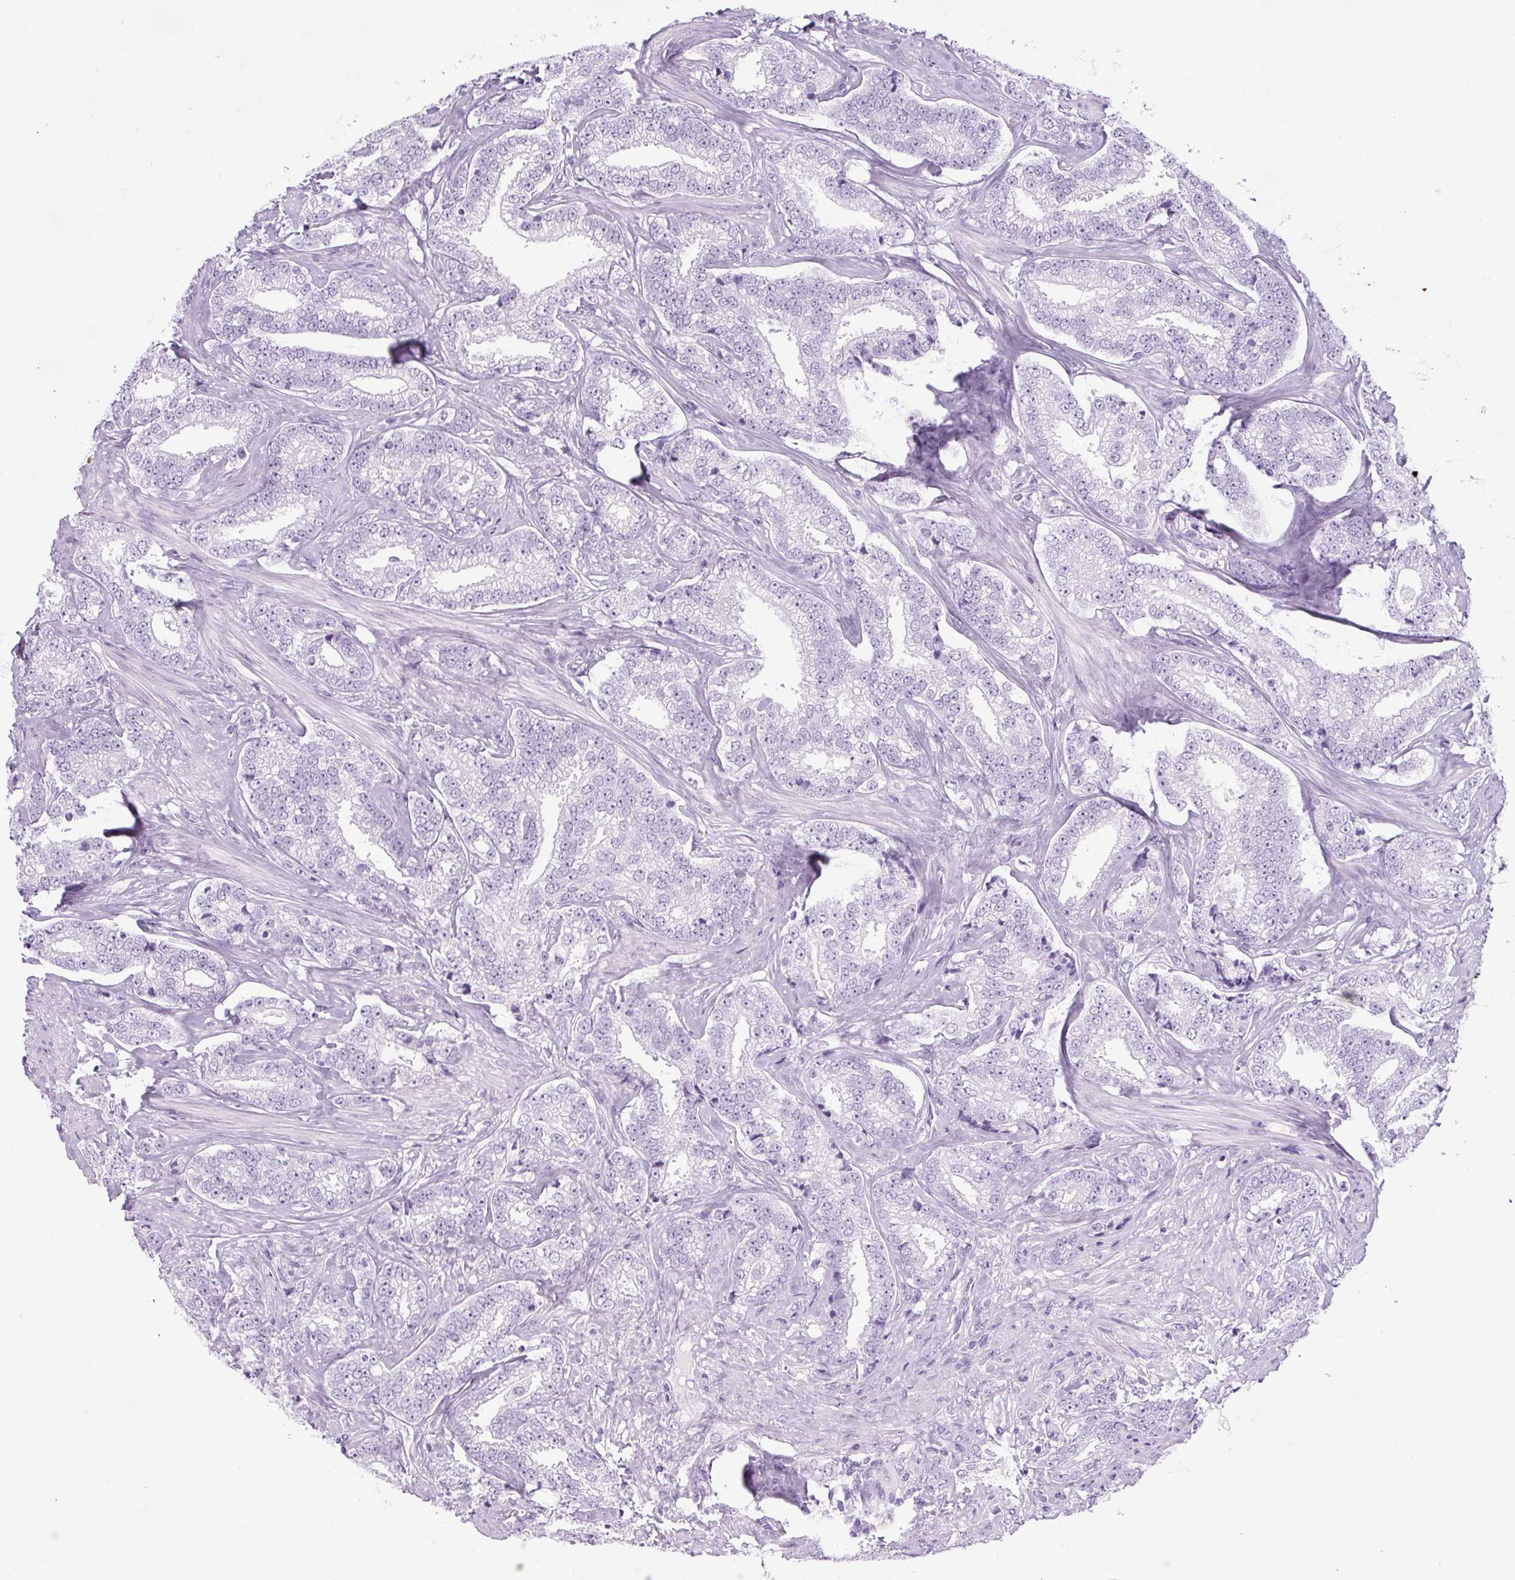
{"staining": {"intensity": "negative", "quantity": "none", "location": "none"}, "tissue": "prostate cancer", "cell_type": "Tumor cells", "image_type": "cancer", "snomed": [{"axis": "morphology", "description": "Adenocarcinoma, Low grade"}, {"axis": "topography", "description": "Prostate"}], "caption": "The photomicrograph demonstrates no significant expression in tumor cells of prostate cancer.", "gene": "B3GNT4", "patient": {"sex": "male", "age": 63}}